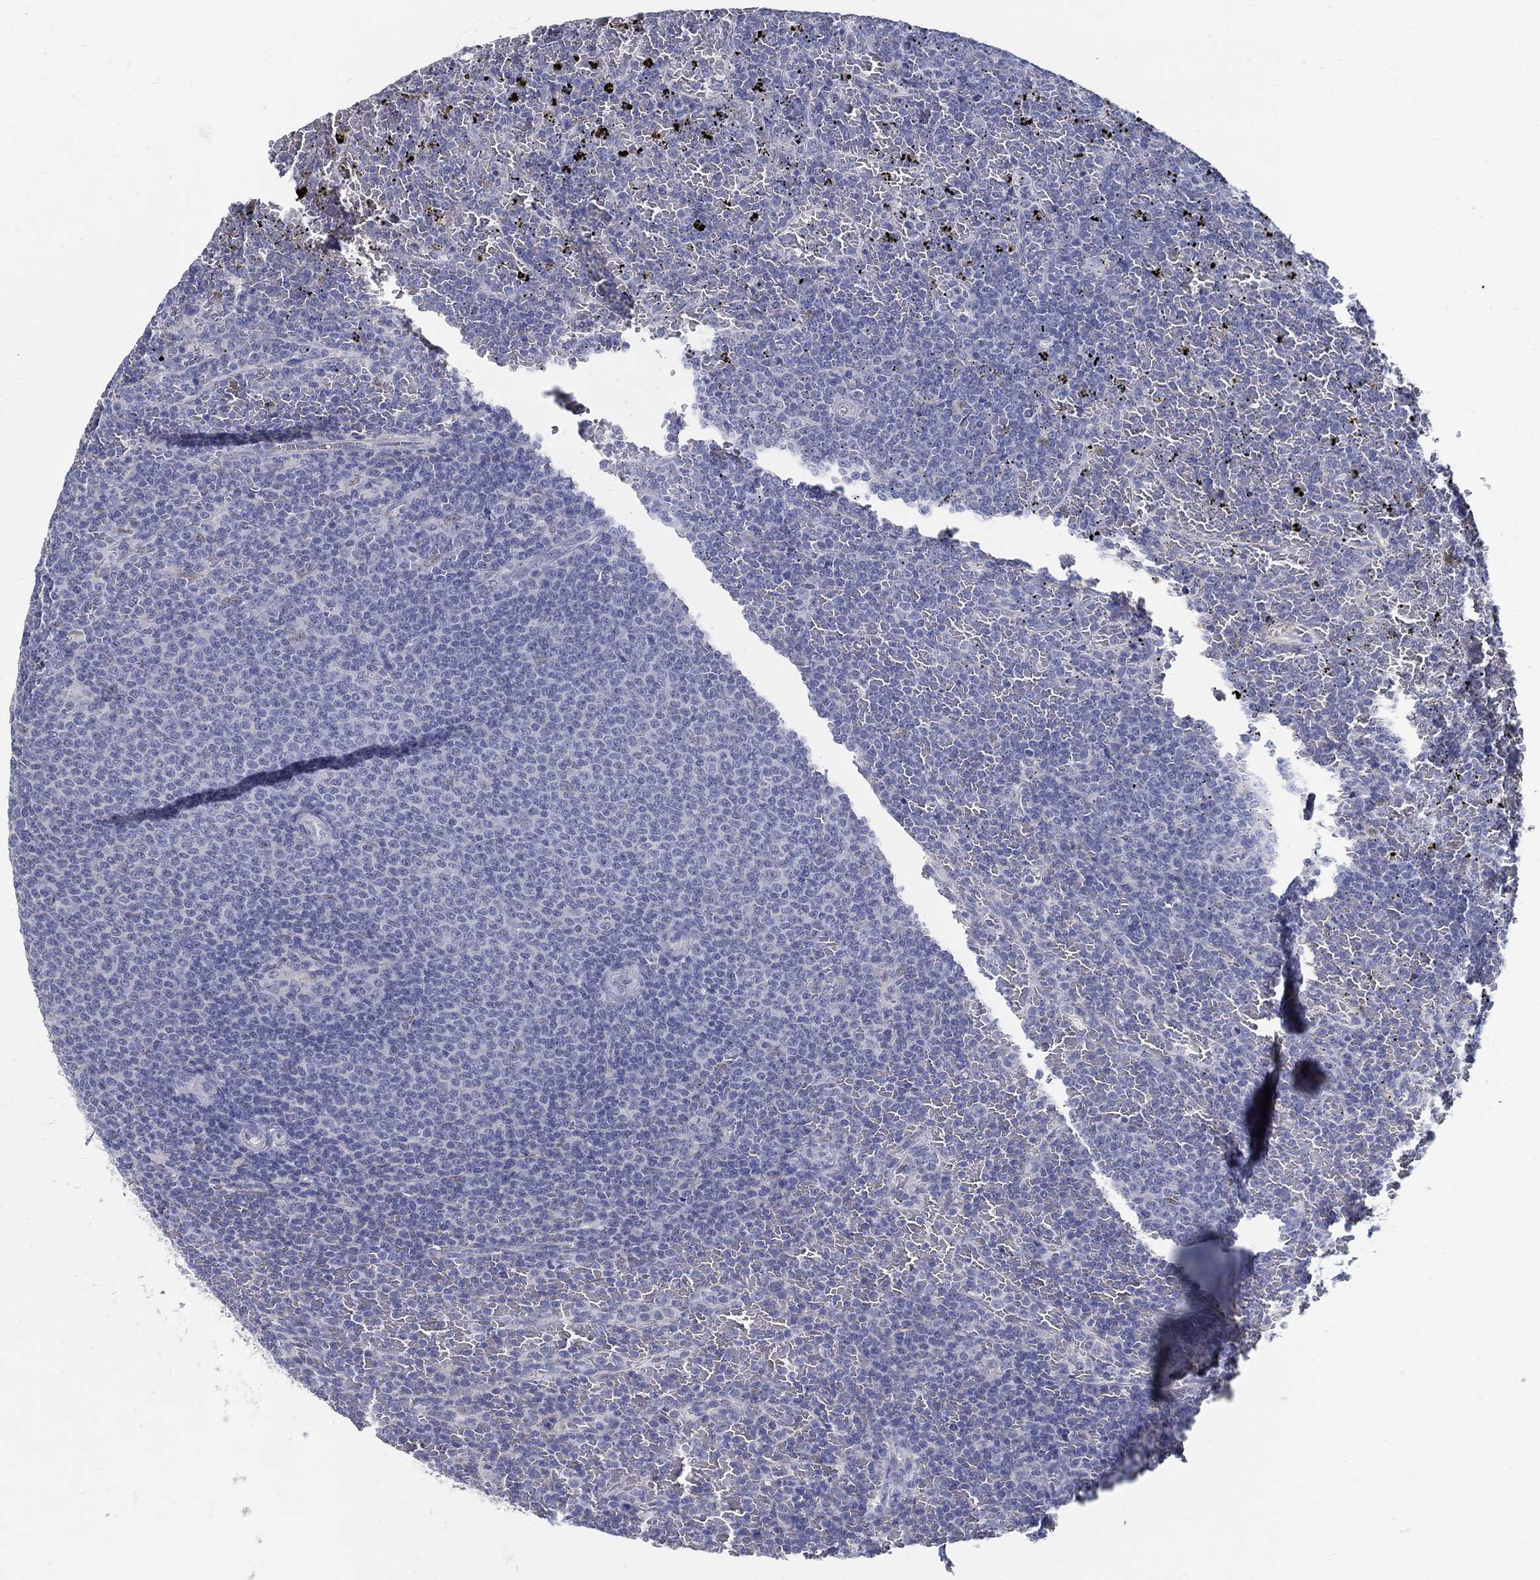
{"staining": {"intensity": "negative", "quantity": "none", "location": "none"}, "tissue": "lymphoma", "cell_type": "Tumor cells", "image_type": "cancer", "snomed": [{"axis": "morphology", "description": "Malignant lymphoma, non-Hodgkin's type, Low grade"}, {"axis": "topography", "description": "Spleen"}], "caption": "Protein analysis of low-grade malignant lymphoma, non-Hodgkin's type demonstrates no significant expression in tumor cells.", "gene": "USP29", "patient": {"sex": "female", "age": 77}}